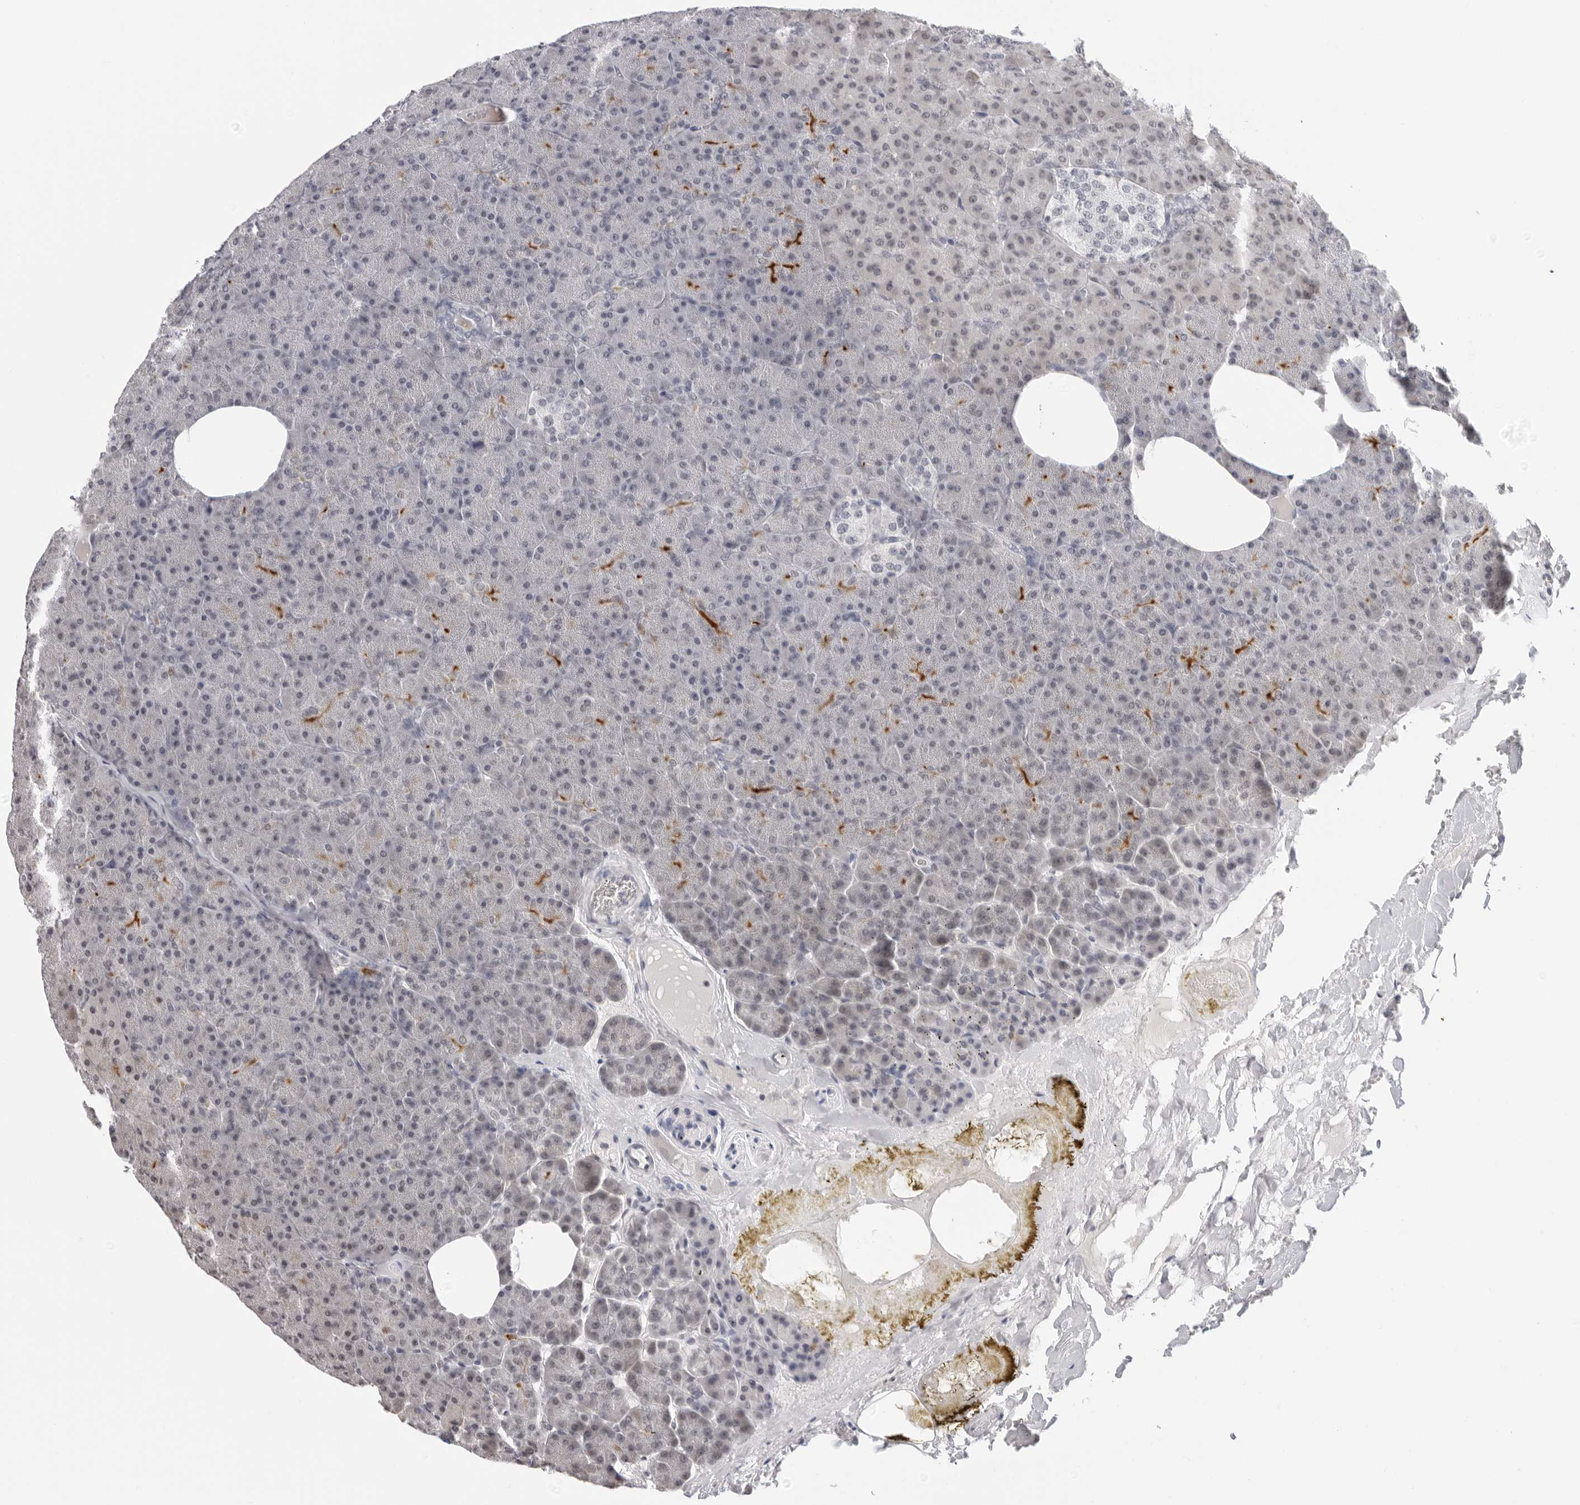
{"staining": {"intensity": "weak", "quantity": "25%-75%", "location": "nuclear"}, "tissue": "pancreas", "cell_type": "Exocrine glandular cells", "image_type": "normal", "snomed": [{"axis": "morphology", "description": "Normal tissue, NOS"}, {"axis": "topography", "description": "Pancreas"}], "caption": "Exocrine glandular cells demonstrate low levels of weak nuclear staining in about 25%-75% of cells in normal pancreas.", "gene": "MSH6", "patient": {"sex": "female", "age": 35}}